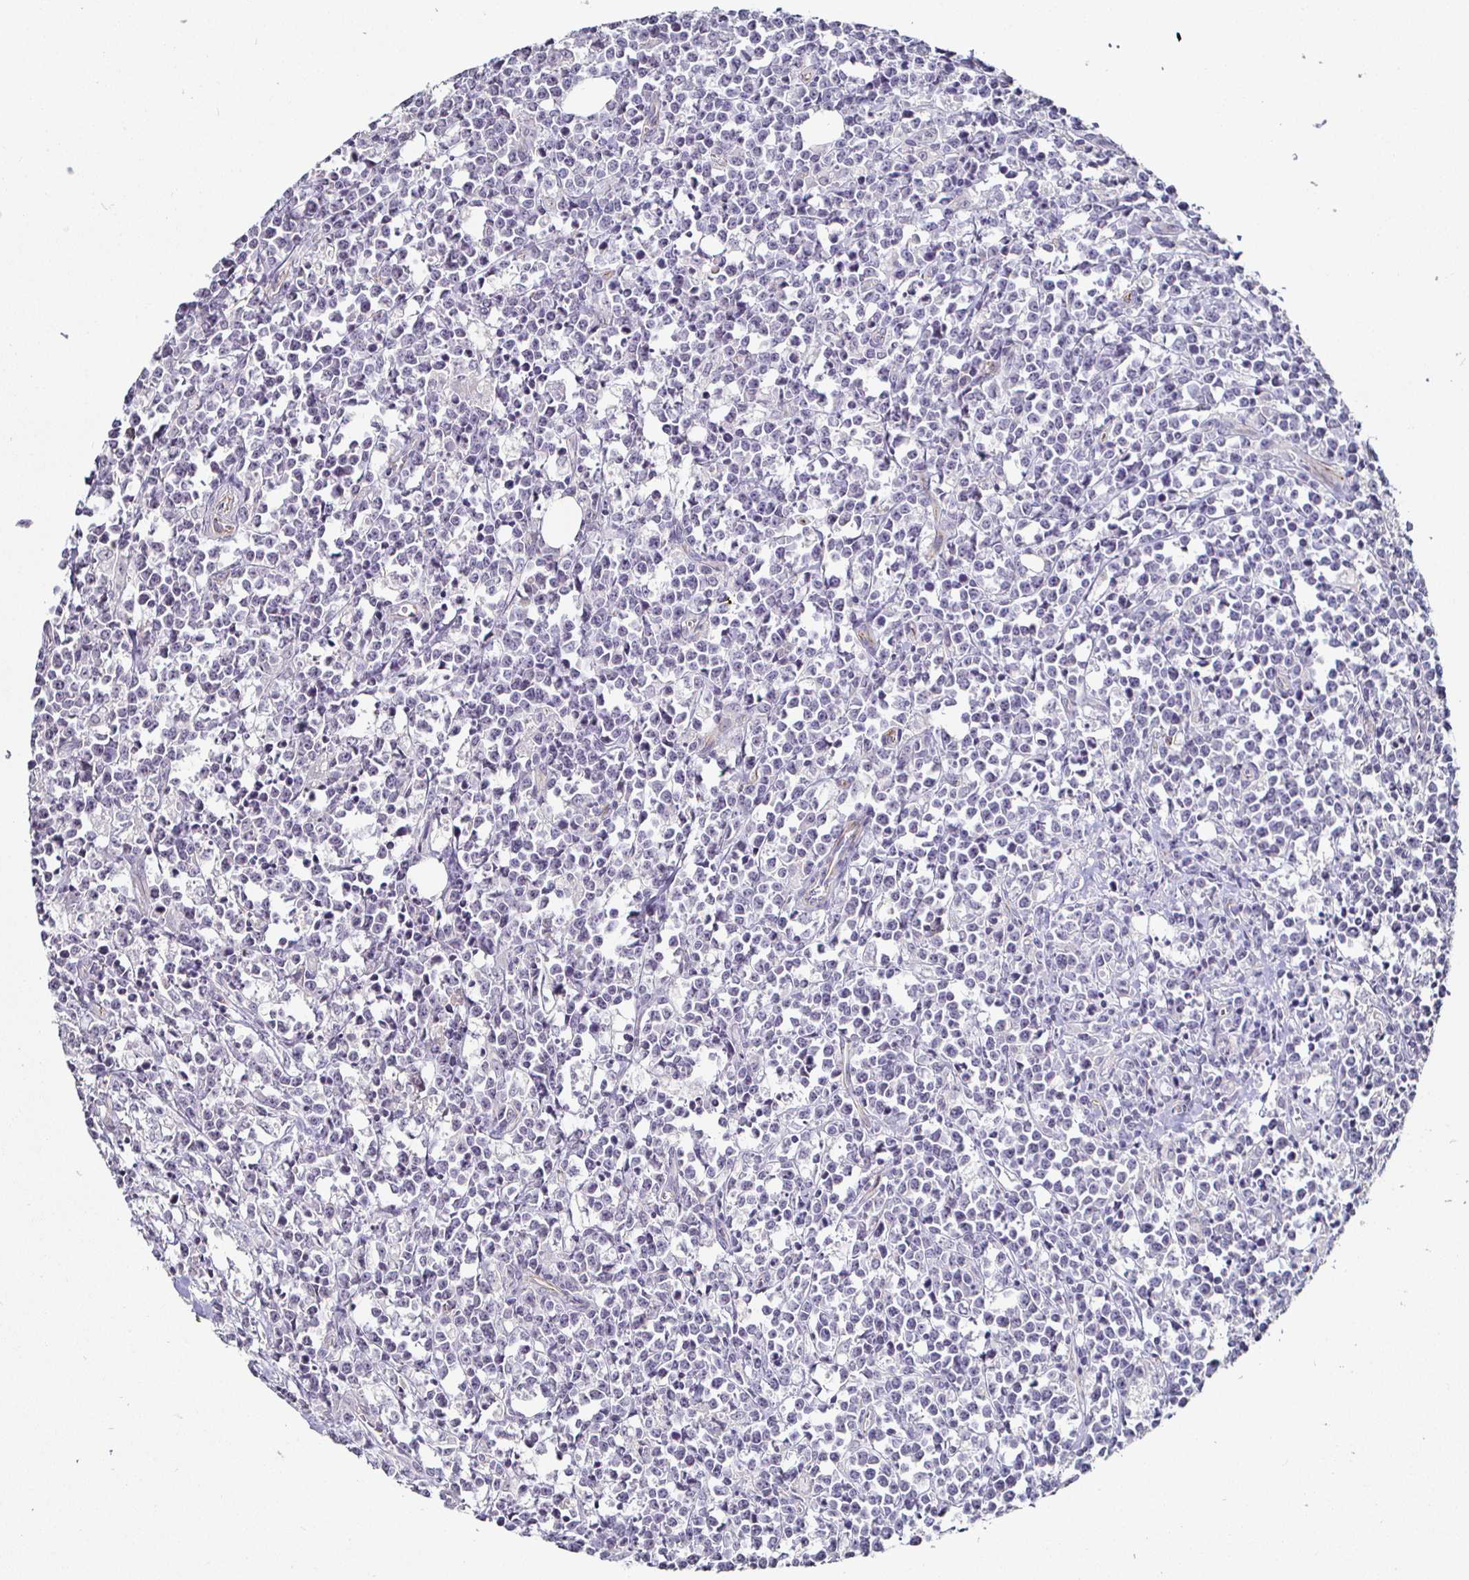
{"staining": {"intensity": "negative", "quantity": "none", "location": "none"}, "tissue": "lymphoma", "cell_type": "Tumor cells", "image_type": "cancer", "snomed": [{"axis": "morphology", "description": "Malignant lymphoma, non-Hodgkin's type, High grade"}, {"axis": "topography", "description": "Small intestine"}], "caption": "A micrograph of human lymphoma is negative for staining in tumor cells. The staining is performed using DAB (3,3'-diaminobenzidine) brown chromogen with nuclei counter-stained in using hematoxylin.", "gene": "PIWIL3", "patient": {"sex": "female", "age": 56}}